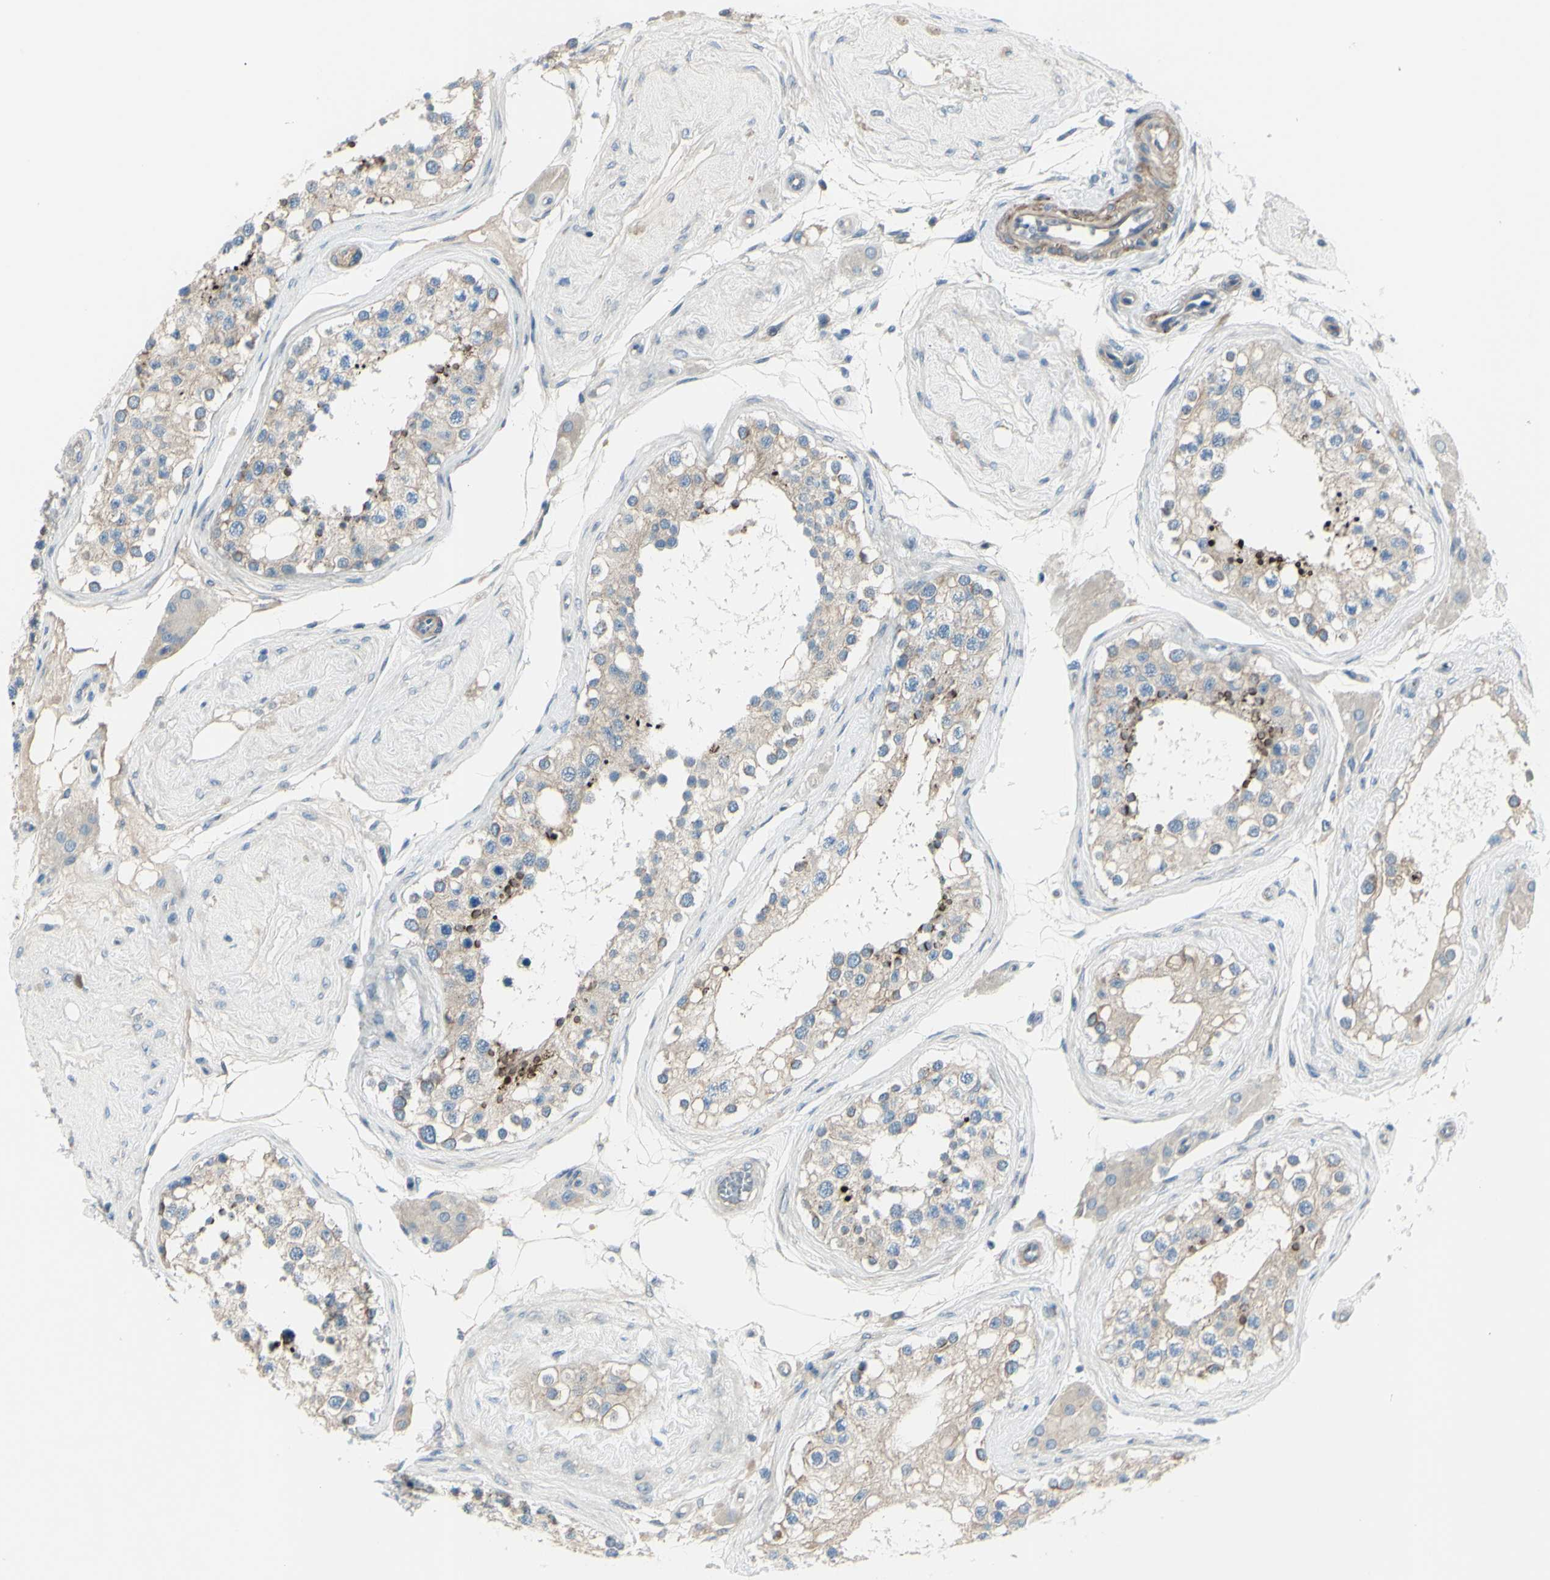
{"staining": {"intensity": "strong", "quantity": ">75%", "location": "cytoplasmic/membranous"}, "tissue": "testis", "cell_type": "Cells in seminiferous ducts", "image_type": "normal", "snomed": [{"axis": "morphology", "description": "Normal tissue, NOS"}, {"axis": "topography", "description": "Testis"}], "caption": "DAB (3,3'-diaminobenzidine) immunohistochemical staining of normal testis exhibits strong cytoplasmic/membranous protein expression in about >75% of cells in seminiferous ducts. (IHC, brightfield microscopy, high magnification).", "gene": "LRRK1", "patient": {"sex": "male", "age": 68}}